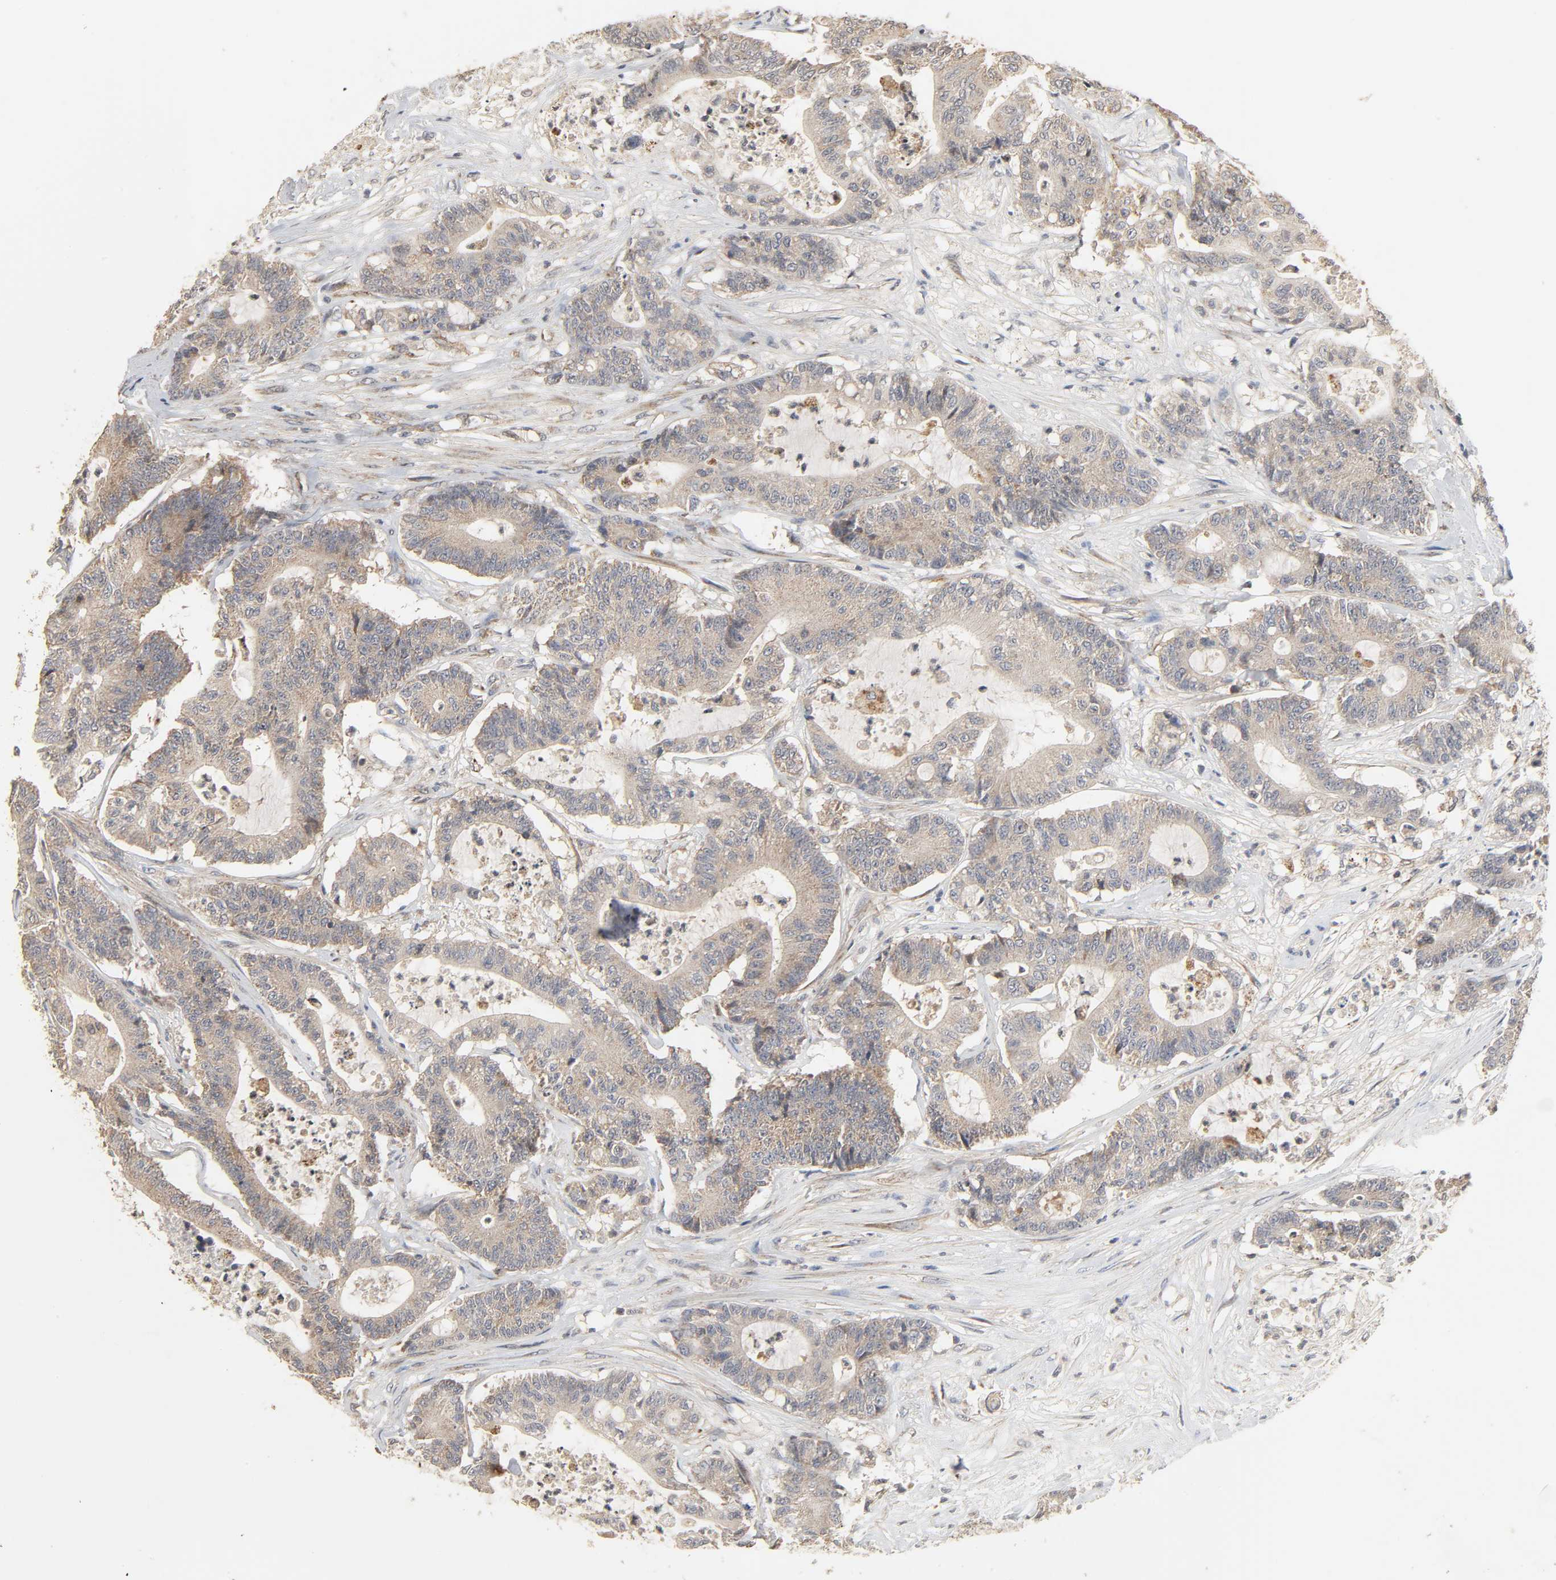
{"staining": {"intensity": "weak", "quantity": ">75%", "location": "cytoplasmic/membranous"}, "tissue": "colorectal cancer", "cell_type": "Tumor cells", "image_type": "cancer", "snomed": [{"axis": "morphology", "description": "Adenocarcinoma, NOS"}, {"axis": "topography", "description": "Colon"}], "caption": "Protein staining of adenocarcinoma (colorectal) tissue exhibits weak cytoplasmic/membranous positivity in about >75% of tumor cells.", "gene": "CLEC4E", "patient": {"sex": "female", "age": 84}}